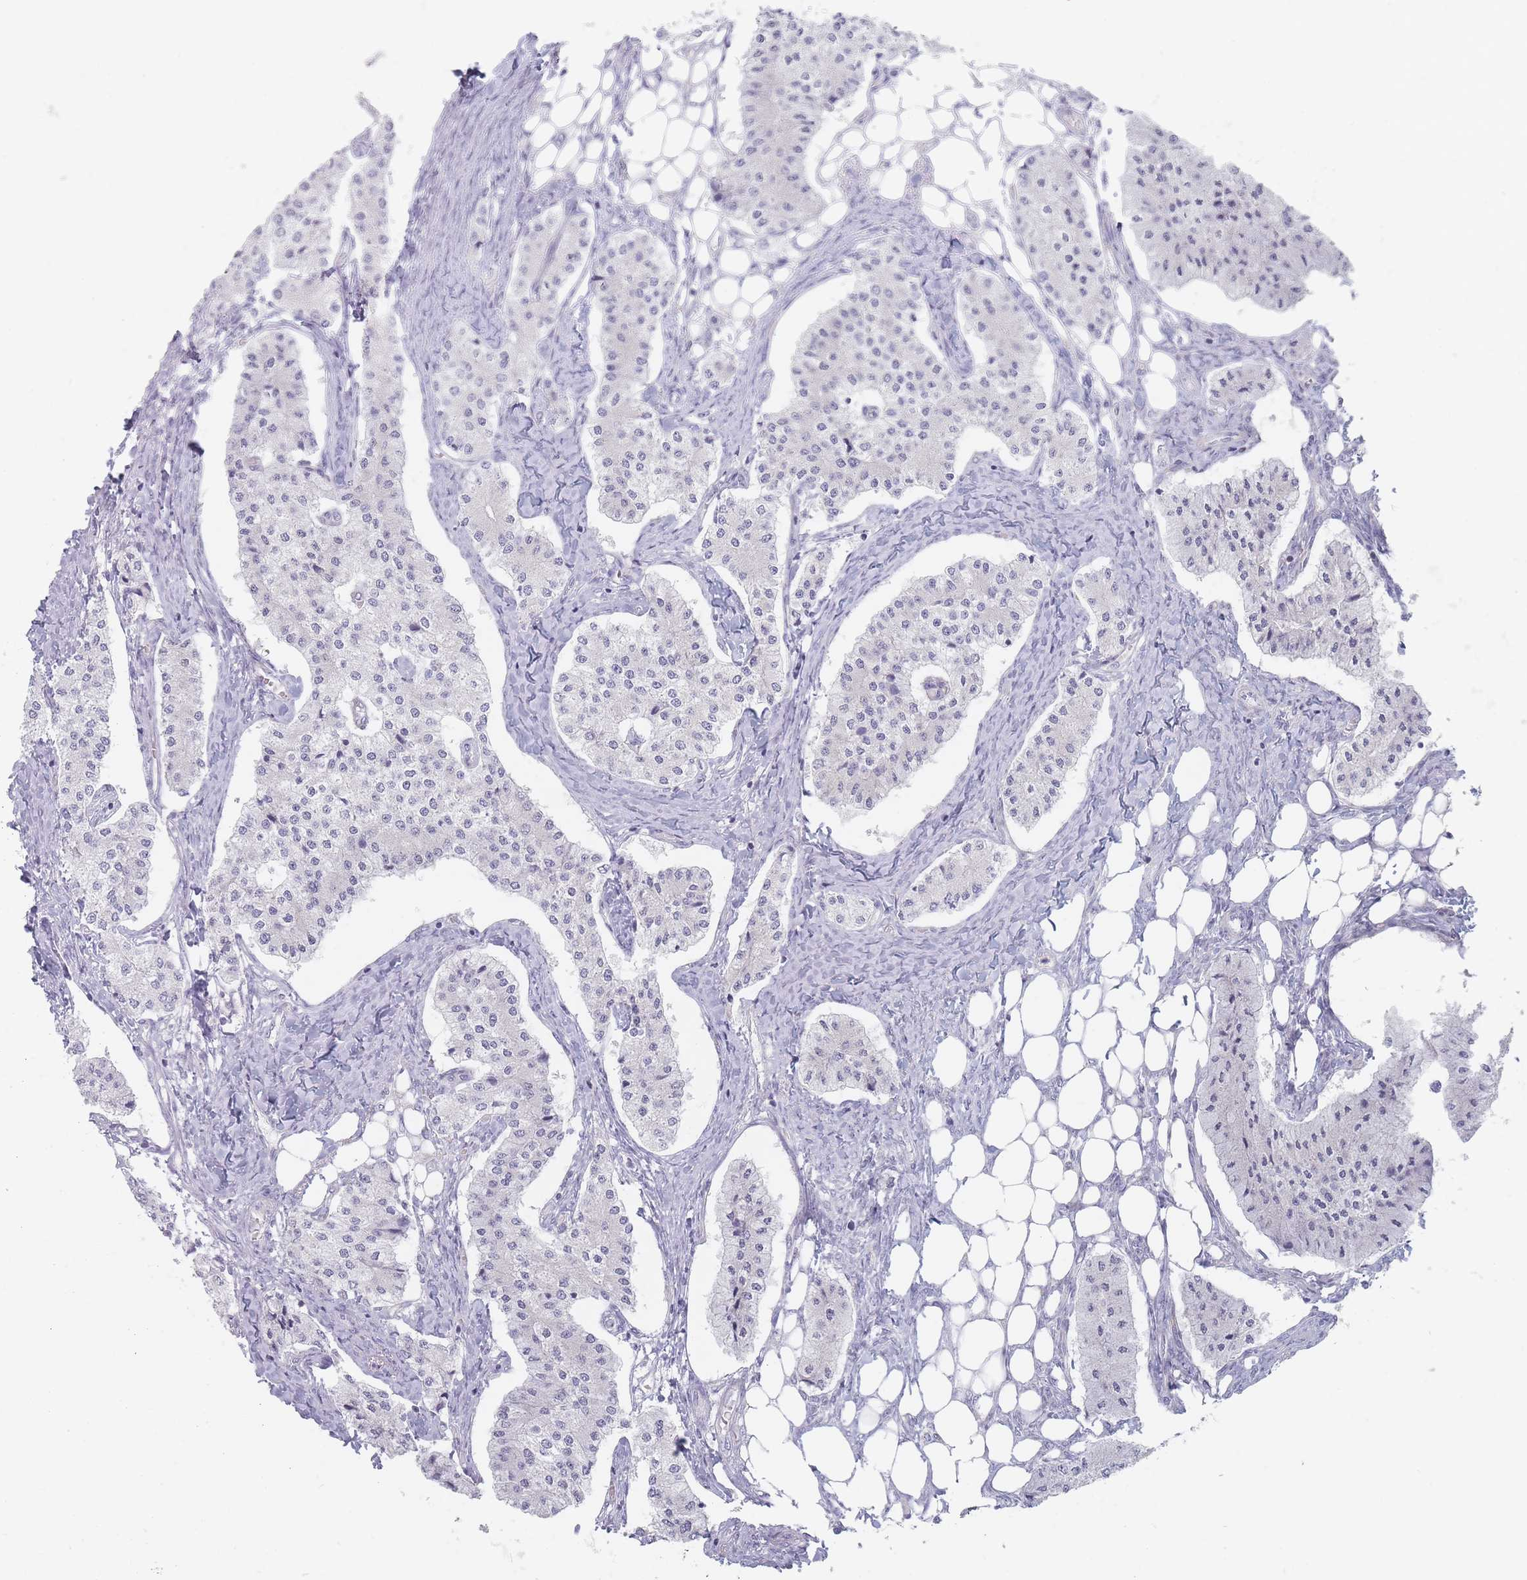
{"staining": {"intensity": "negative", "quantity": "none", "location": "none"}, "tissue": "carcinoid", "cell_type": "Tumor cells", "image_type": "cancer", "snomed": [{"axis": "morphology", "description": "Carcinoid, malignant, NOS"}, {"axis": "topography", "description": "Colon"}], "caption": "A histopathology image of human carcinoid is negative for staining in tumor cells. The staining was performed using DAB to visualize the protein expression in brown, while the nuclei were stained in blue with hematoxylin (Magnification: 20x).", "gene": "MAP1S", "patient": {"sex": "female", "age": 52}}